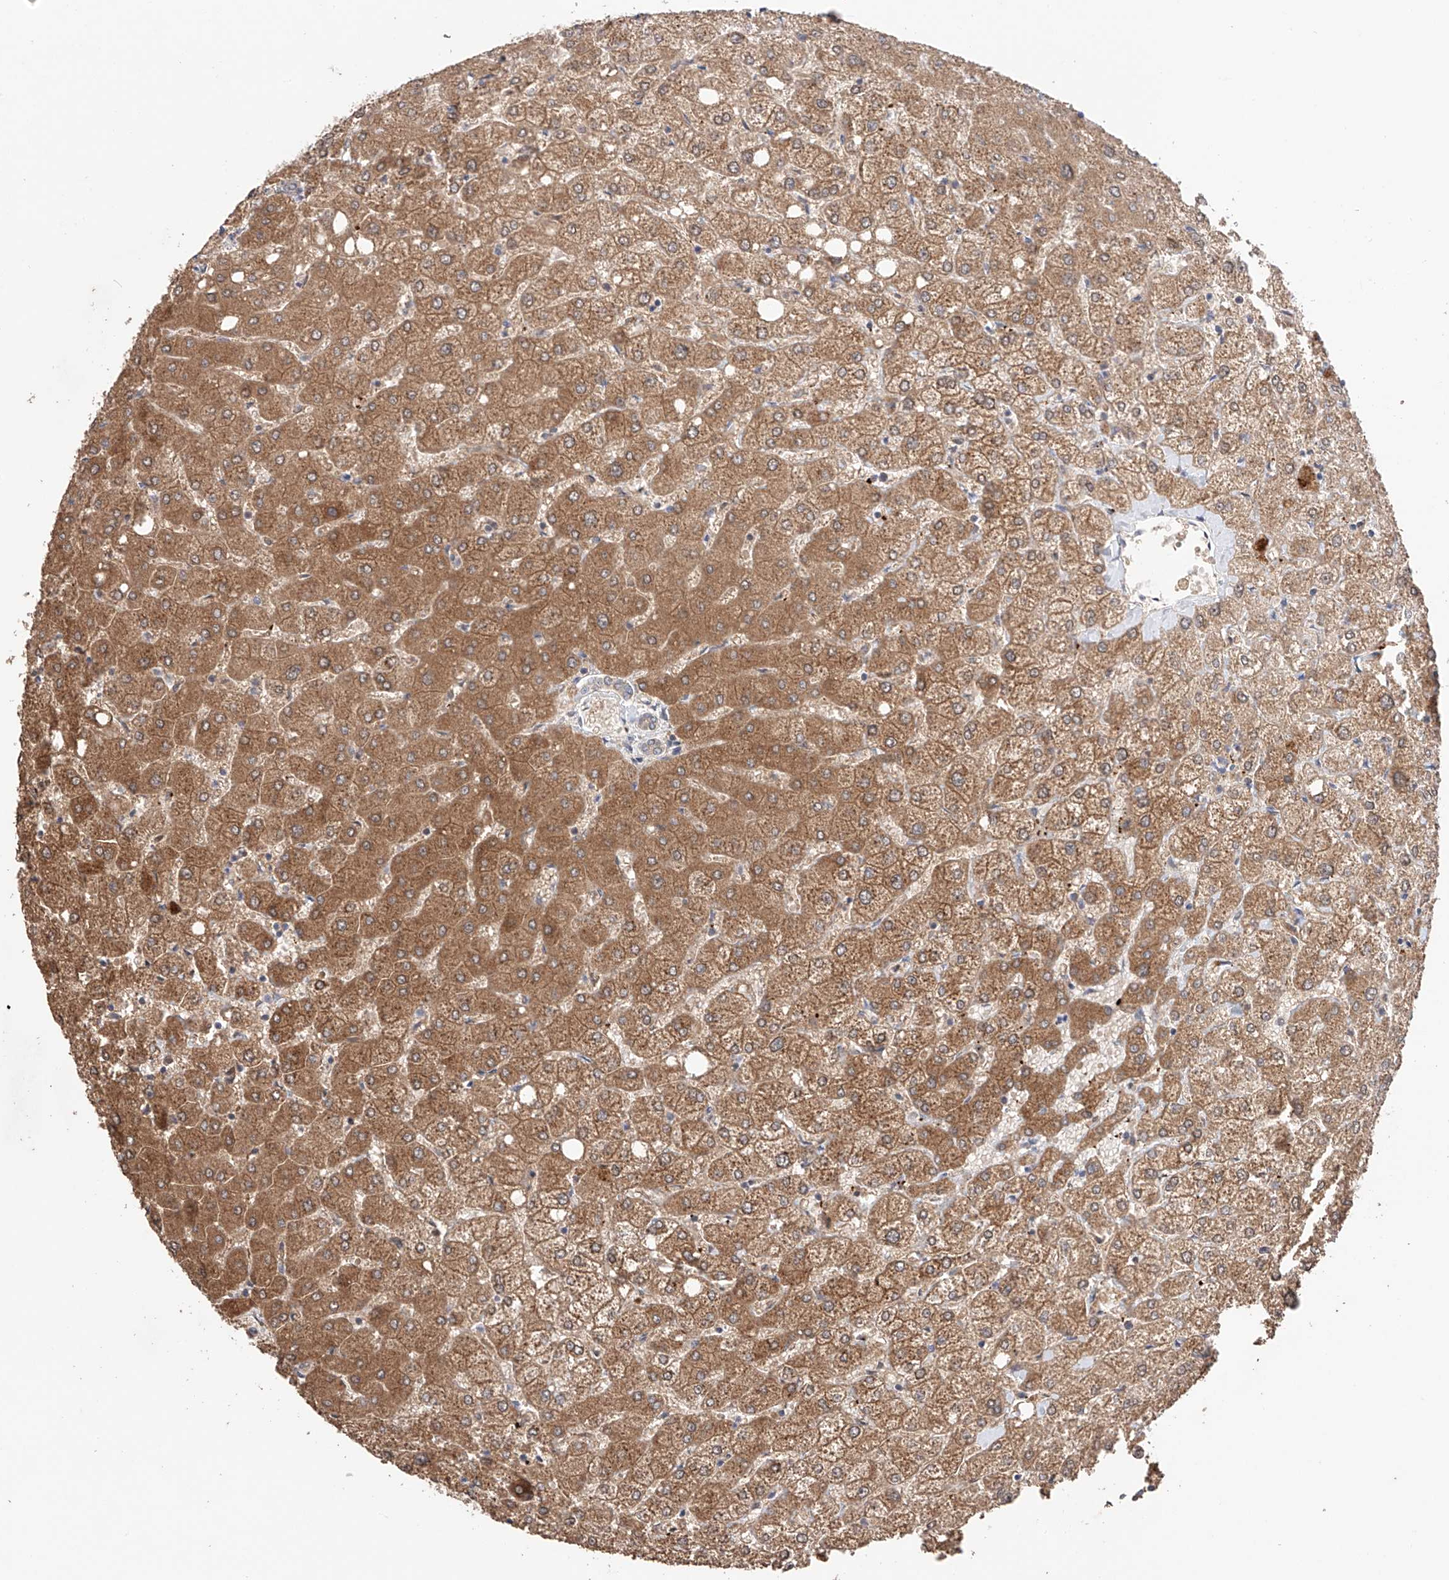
{"staining": {"intensity": "negative", "quantity": "none", "location": "none"}, "tissue": "liver", "cell_type": "Cholangiocytes", "image_type": "normal", "snomed": [{"axis": "morphology", "description": "Normal tissue, NOS"}, {"axis": "topography", "description": "Liver"}], "caption": "An immunohistochemistry (IHC) photomicrograph of unremarkable liver is shown. There is no staining in cholangiocytes of liver. (DAB (3,3'-diaminobenzidine) immunohistochemistry with hematoxylin counter stain).", "gene": "ZFHX2", "patient": {"sex": "female", "age": 54}}